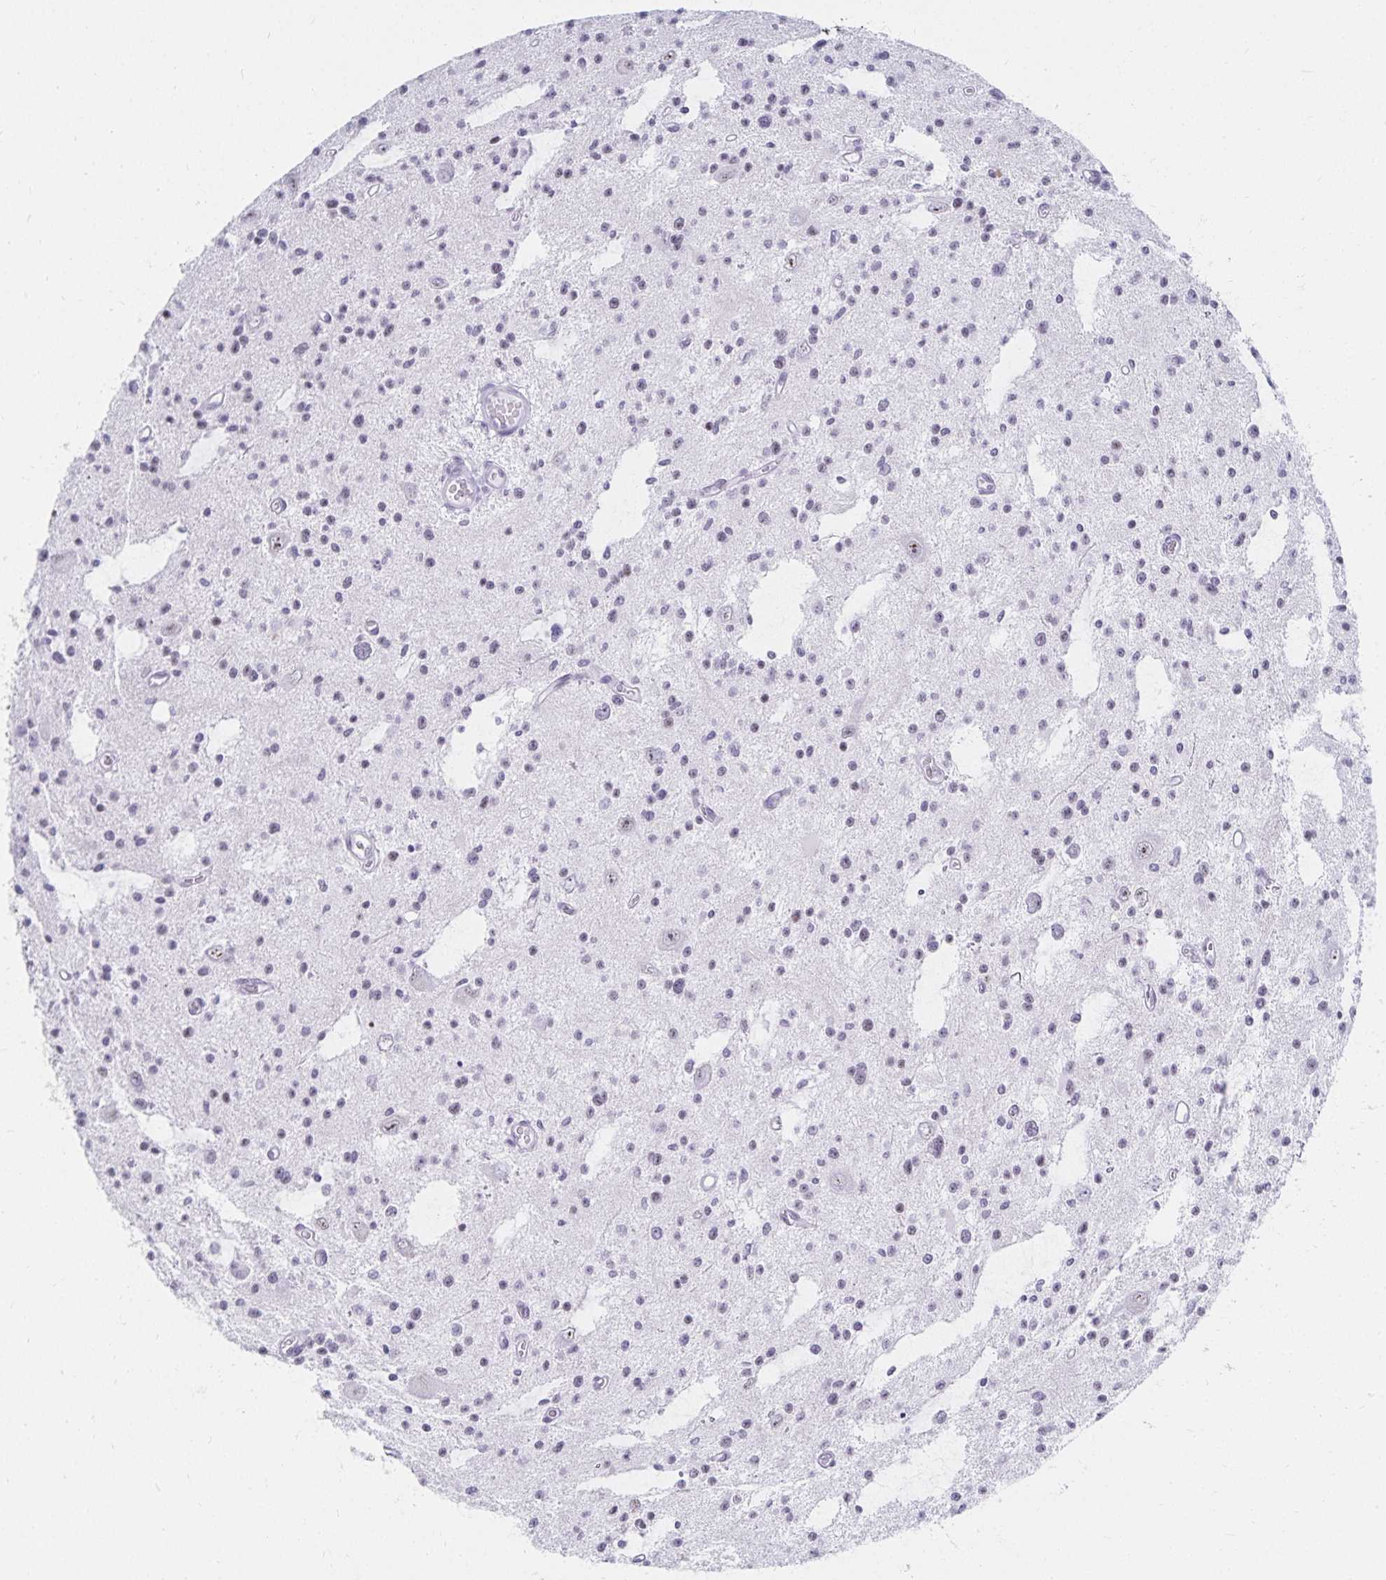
{"staining": {"intensity": "negative", "quantity": "none", "location": "none"}, "tissue": "glioma", "cell_type": "Tumor cells", "image_type": "cancer", "snomed": [{"axis": "morphology", "description": "Glioma, malignant, Low grade"}, {"axis": "topography", "description": "Brain"}], "caption": "Tumor cells are negative for protein expression in human glioma.", "gene": "C20orf85", "patient": {"sex": "male", "age": 43}}